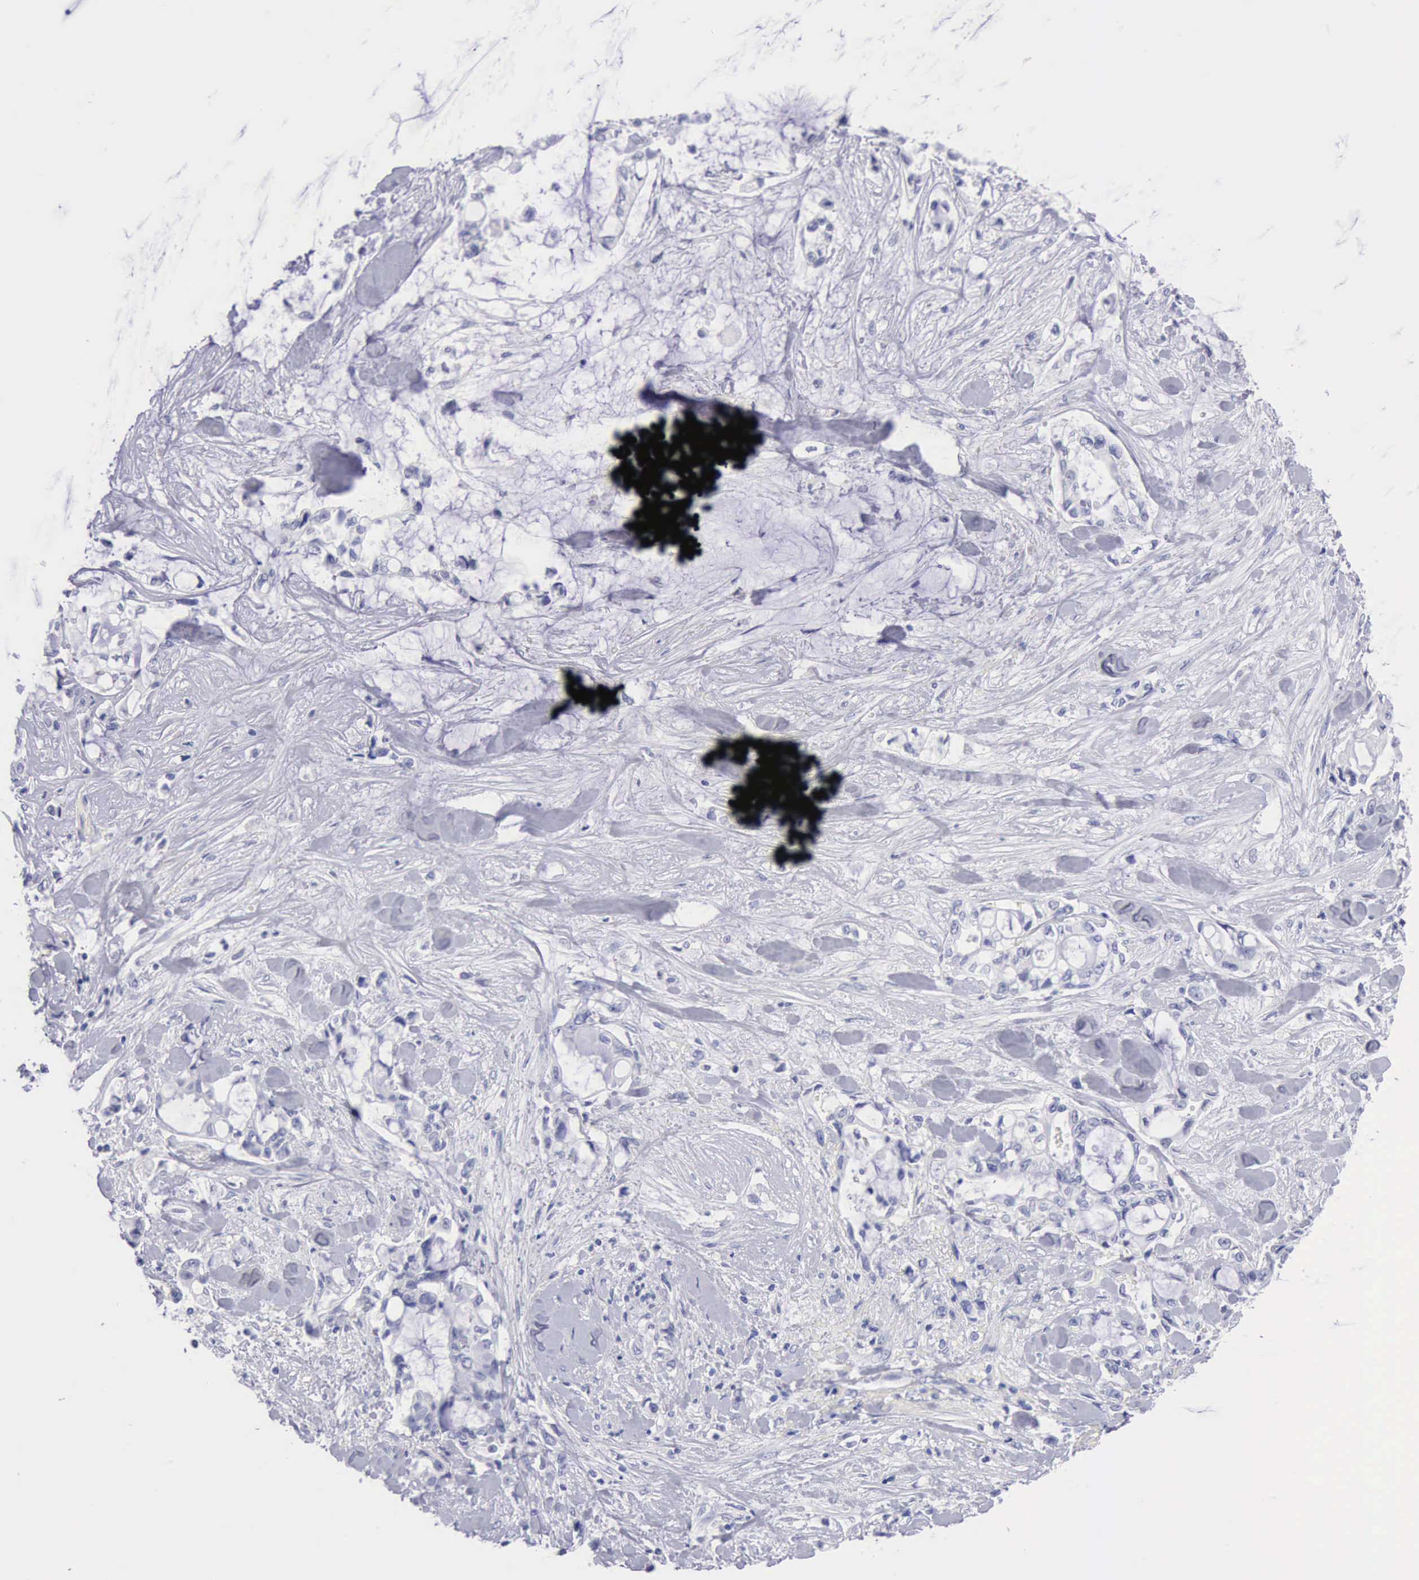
{"staining": {"intensity": "negative", "quantity": "none", "location": "none"}, "tissue": "pancreatic cancer", "cell_type": "Tumor cells", "image_type": "cancer", "snomed": [{"axis": "morphology", "description": "Adenocarcinoma, NOS"}, {"axis": "topography", "description": "Pancreas"}], "caption": "Pancreatic adenocarcinoma was stained to show a protein in brown. There is no significant staining in tumor cells.", "gene": "ANGEL1", "patient": {"sex": "female", "age": 70}}